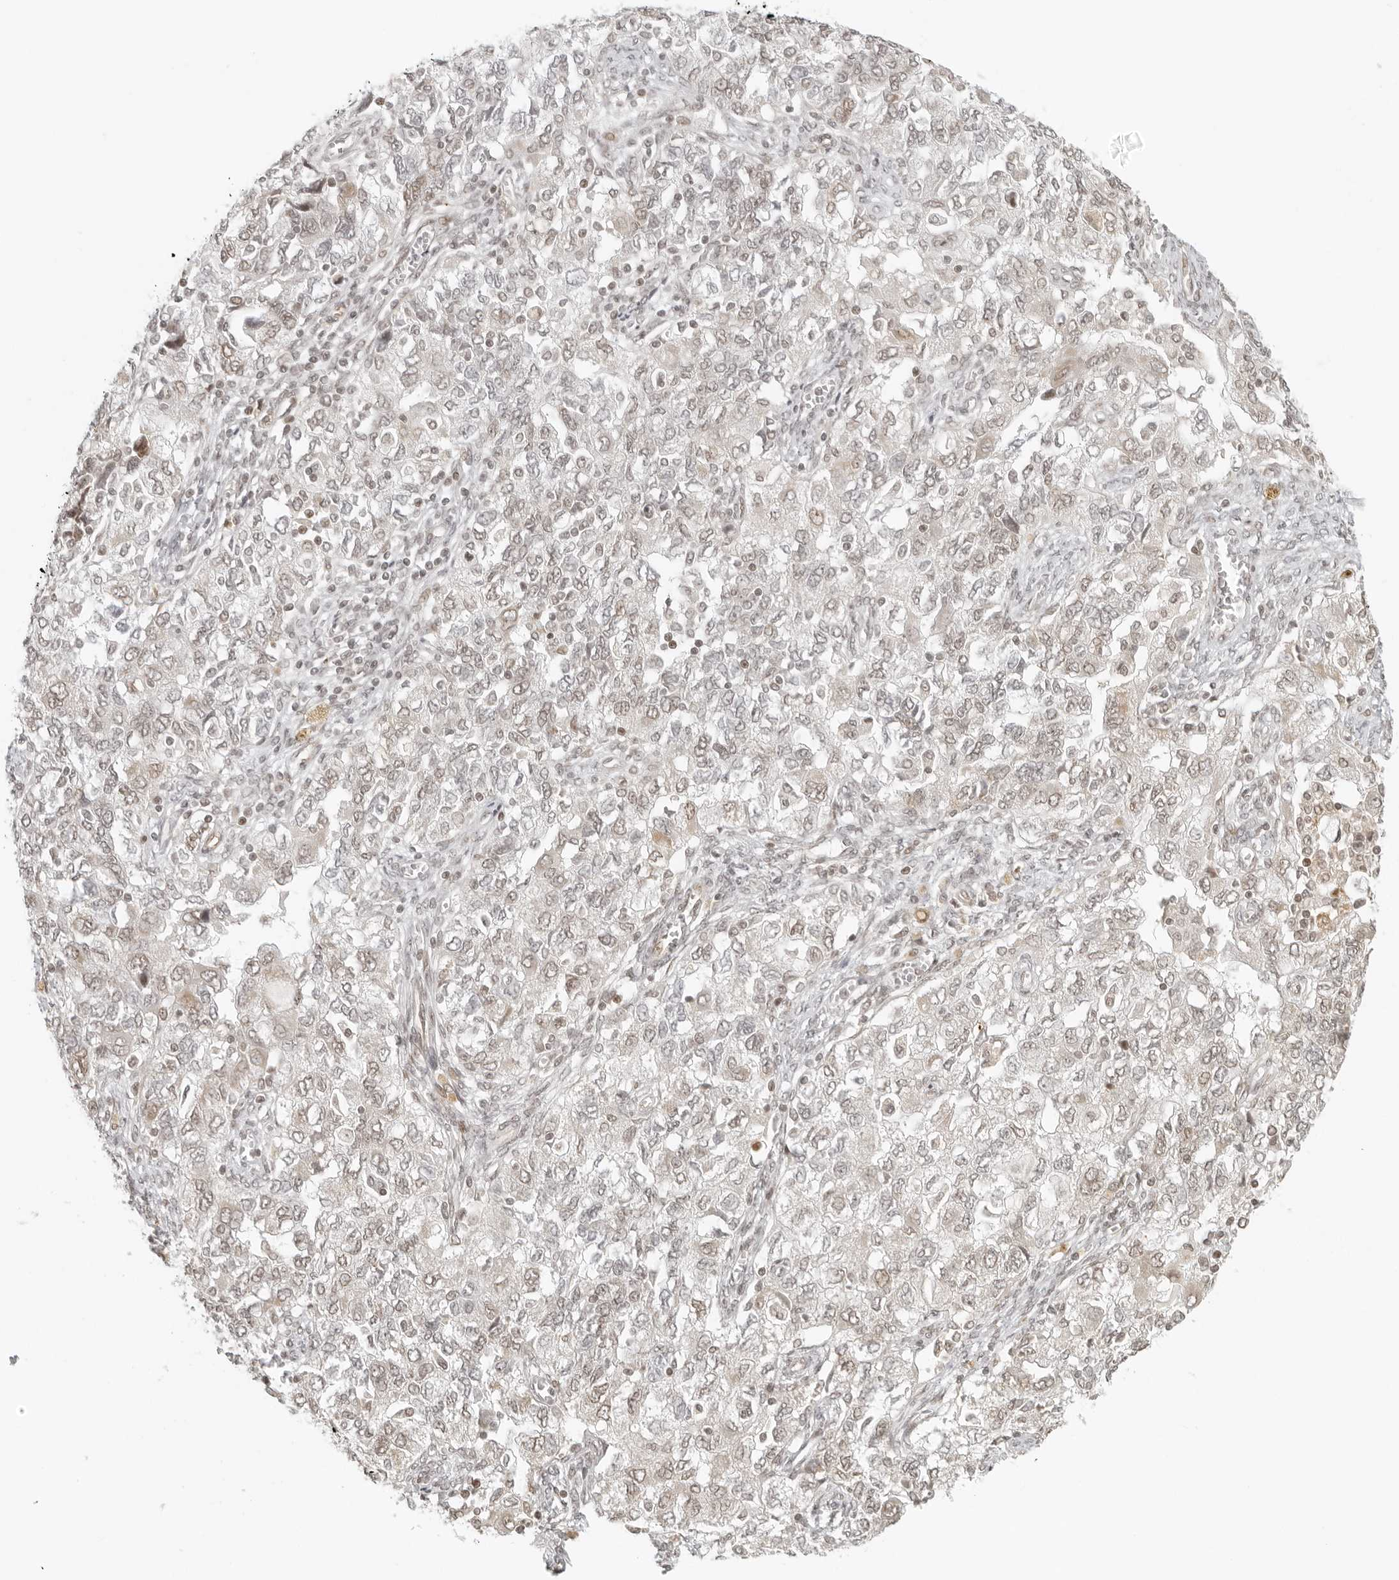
{"staining": {"intensity": "weak", "quantity": "25%-75%", "location": "nuclear"}, "tissue": "ovarian cancer", "cell_type": "Tumor cells", "image_type": "cancer", "snomed": [{"axis": "morphology", "description": "Carcinoma, NOS"}, {"axis": "morphology", "description": "Cystadenocarcinoma, serous, NOS"}, {"axis": "topography", "description": "Ovary"}], "caption": "Immunohistochemistry of human carcinoma (ovarian) exhibits low levels of weak nuclear positivity in about 25%-75% of tumor cells. The staining was performed using DAB (3,3'-diaminobenzidine) to visualize the protein expression in brown, while the nuclei were stained in blue with hematoxylin (Magnification: 20x).", "gene": "ZNF407", "patient": {"sex": "female", "age": 69}}